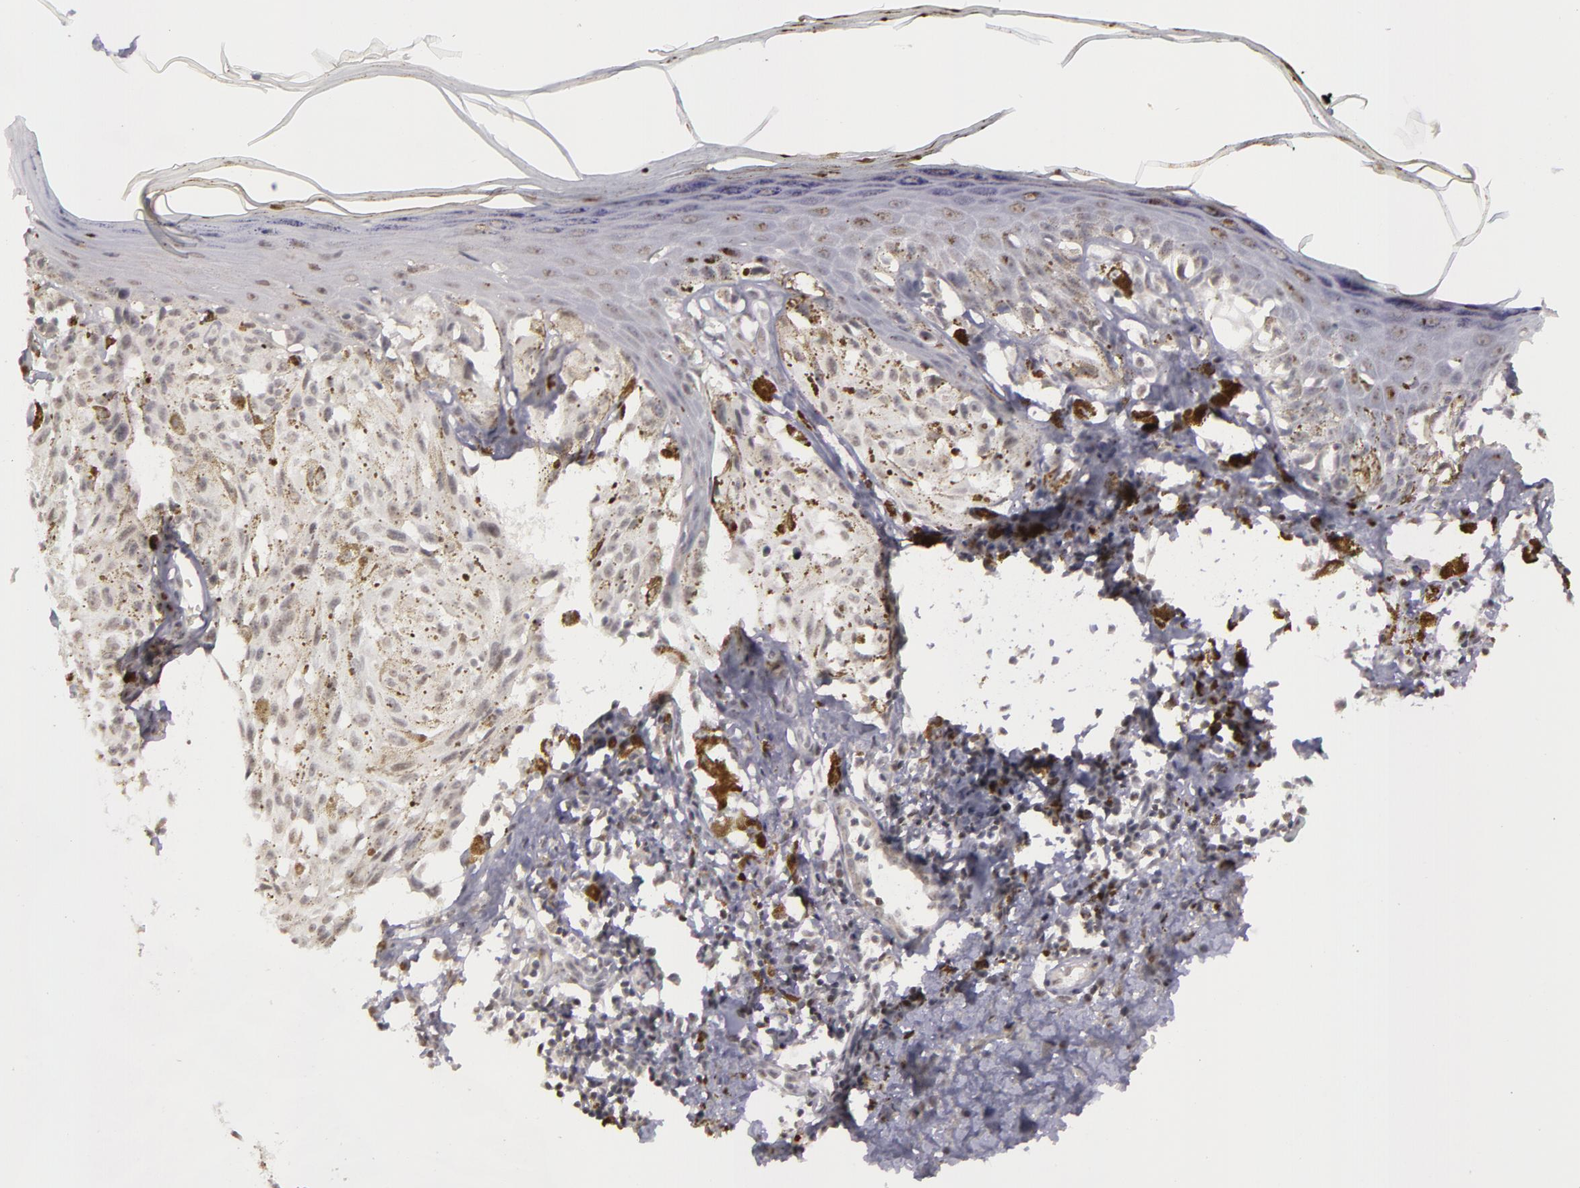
{"staining": {"intensity": "negative", "quantity": "none", "location": "none"}, "tissue": "melanoma", "cell_type": "Tumor cells", "image_type": "cancer", "snomed": [{"axis": "morphology", "description": "Malignant melanoma, NOS"}, {"axis": "topography", "description": "Skin"}], "caption": "This is an IHC image of human malignant melanoma. There is no positivity in tumor cells.", "gene": "RRP7A", "patient": {"sex": "female", "age": 72}}